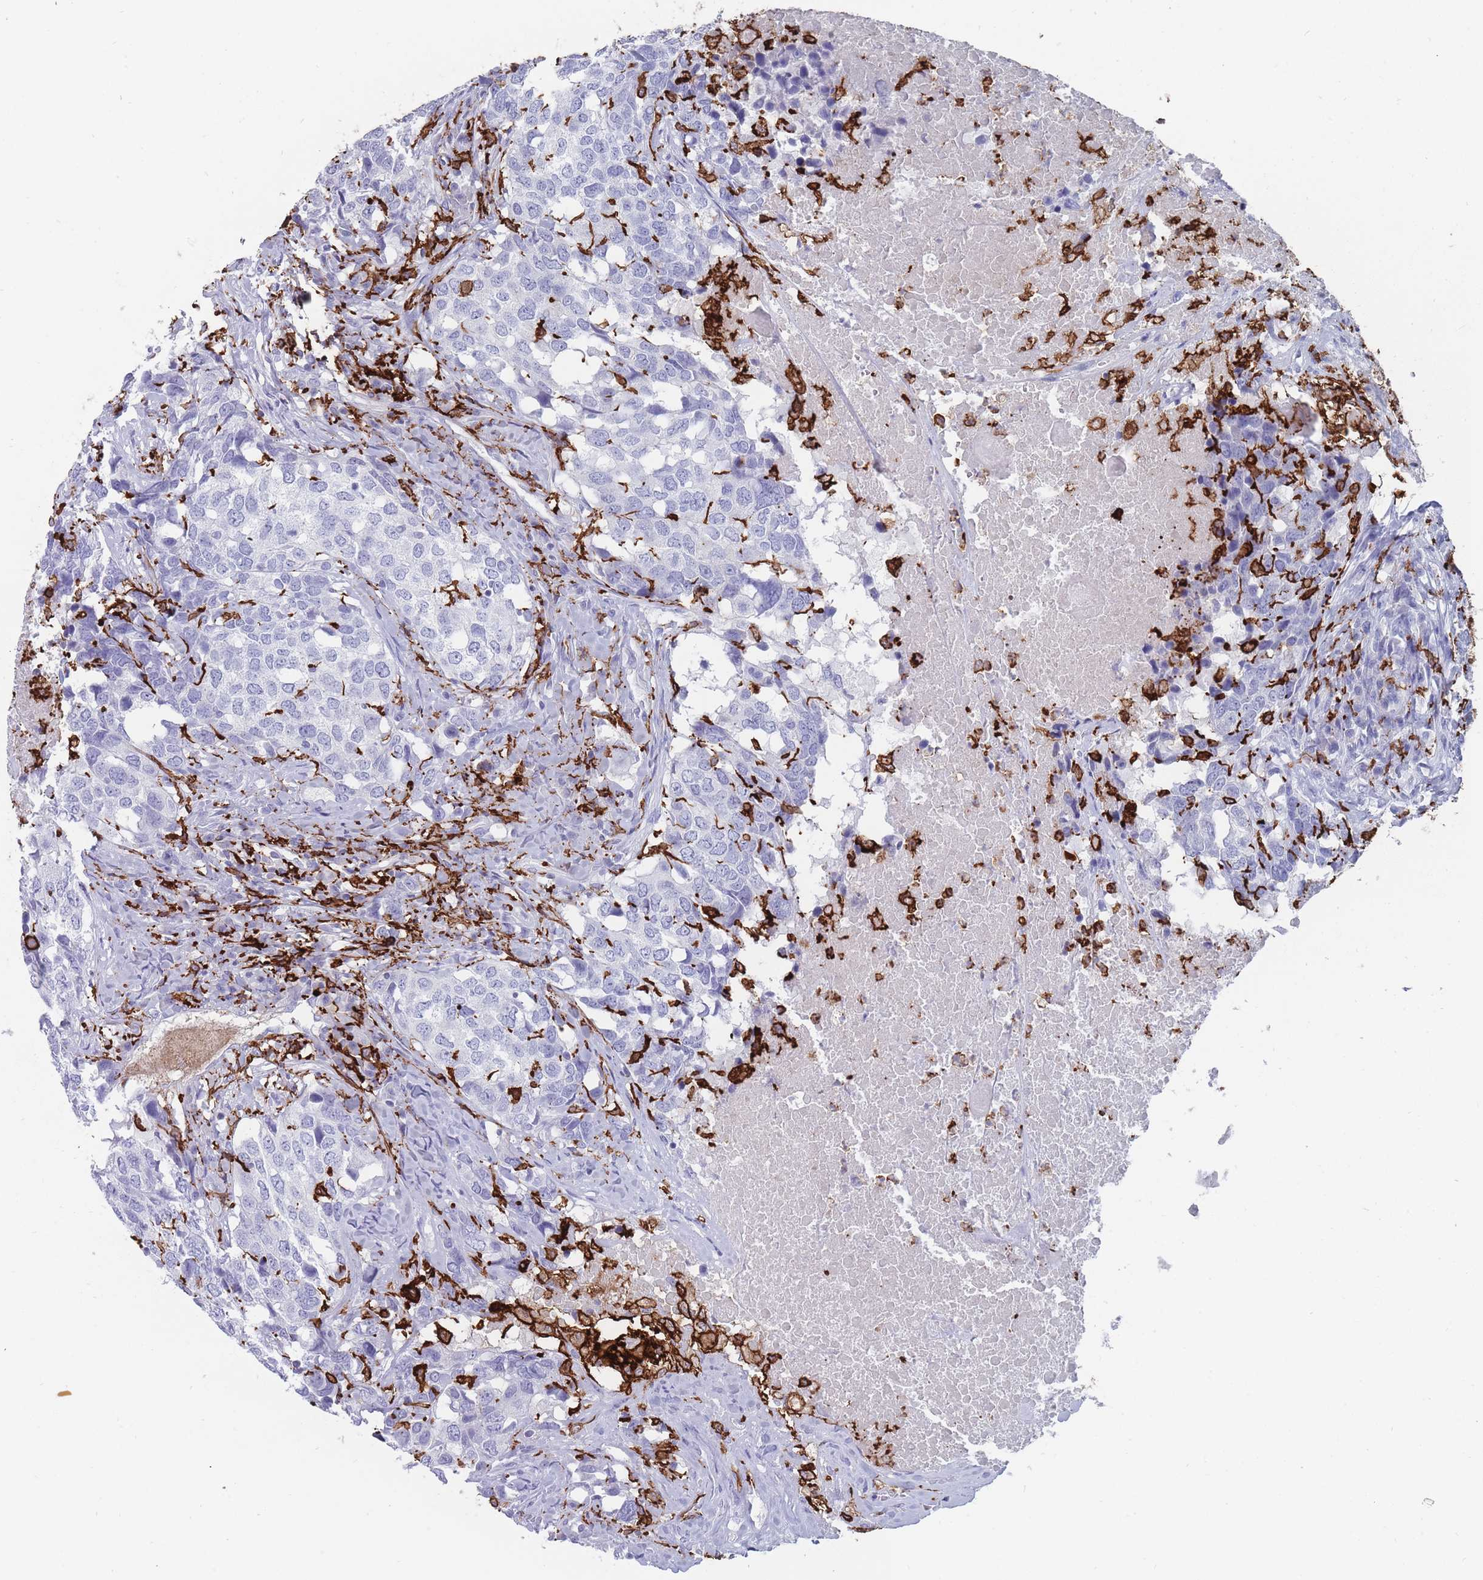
{"staining": {"intensity": "negative", "quantity": "none", "location": "none"}, "tissue": "head and neck cancer", "cell_type": "Tumor cells", "image_type": "cancer", "snomed": [{"axis": "morphology", "description": "Squamous cell carcinoma, NOS"}, {"axis": "topography", "description": "Head-Neck"}], "caption": "Head and neck cancer (squamous cell carcinoma) stained for a protein using immunohistochemistry (IHC) shows no expression tumor cells.", "gene": "AIF1", "patient": {"sex": "male", "age": 66}}